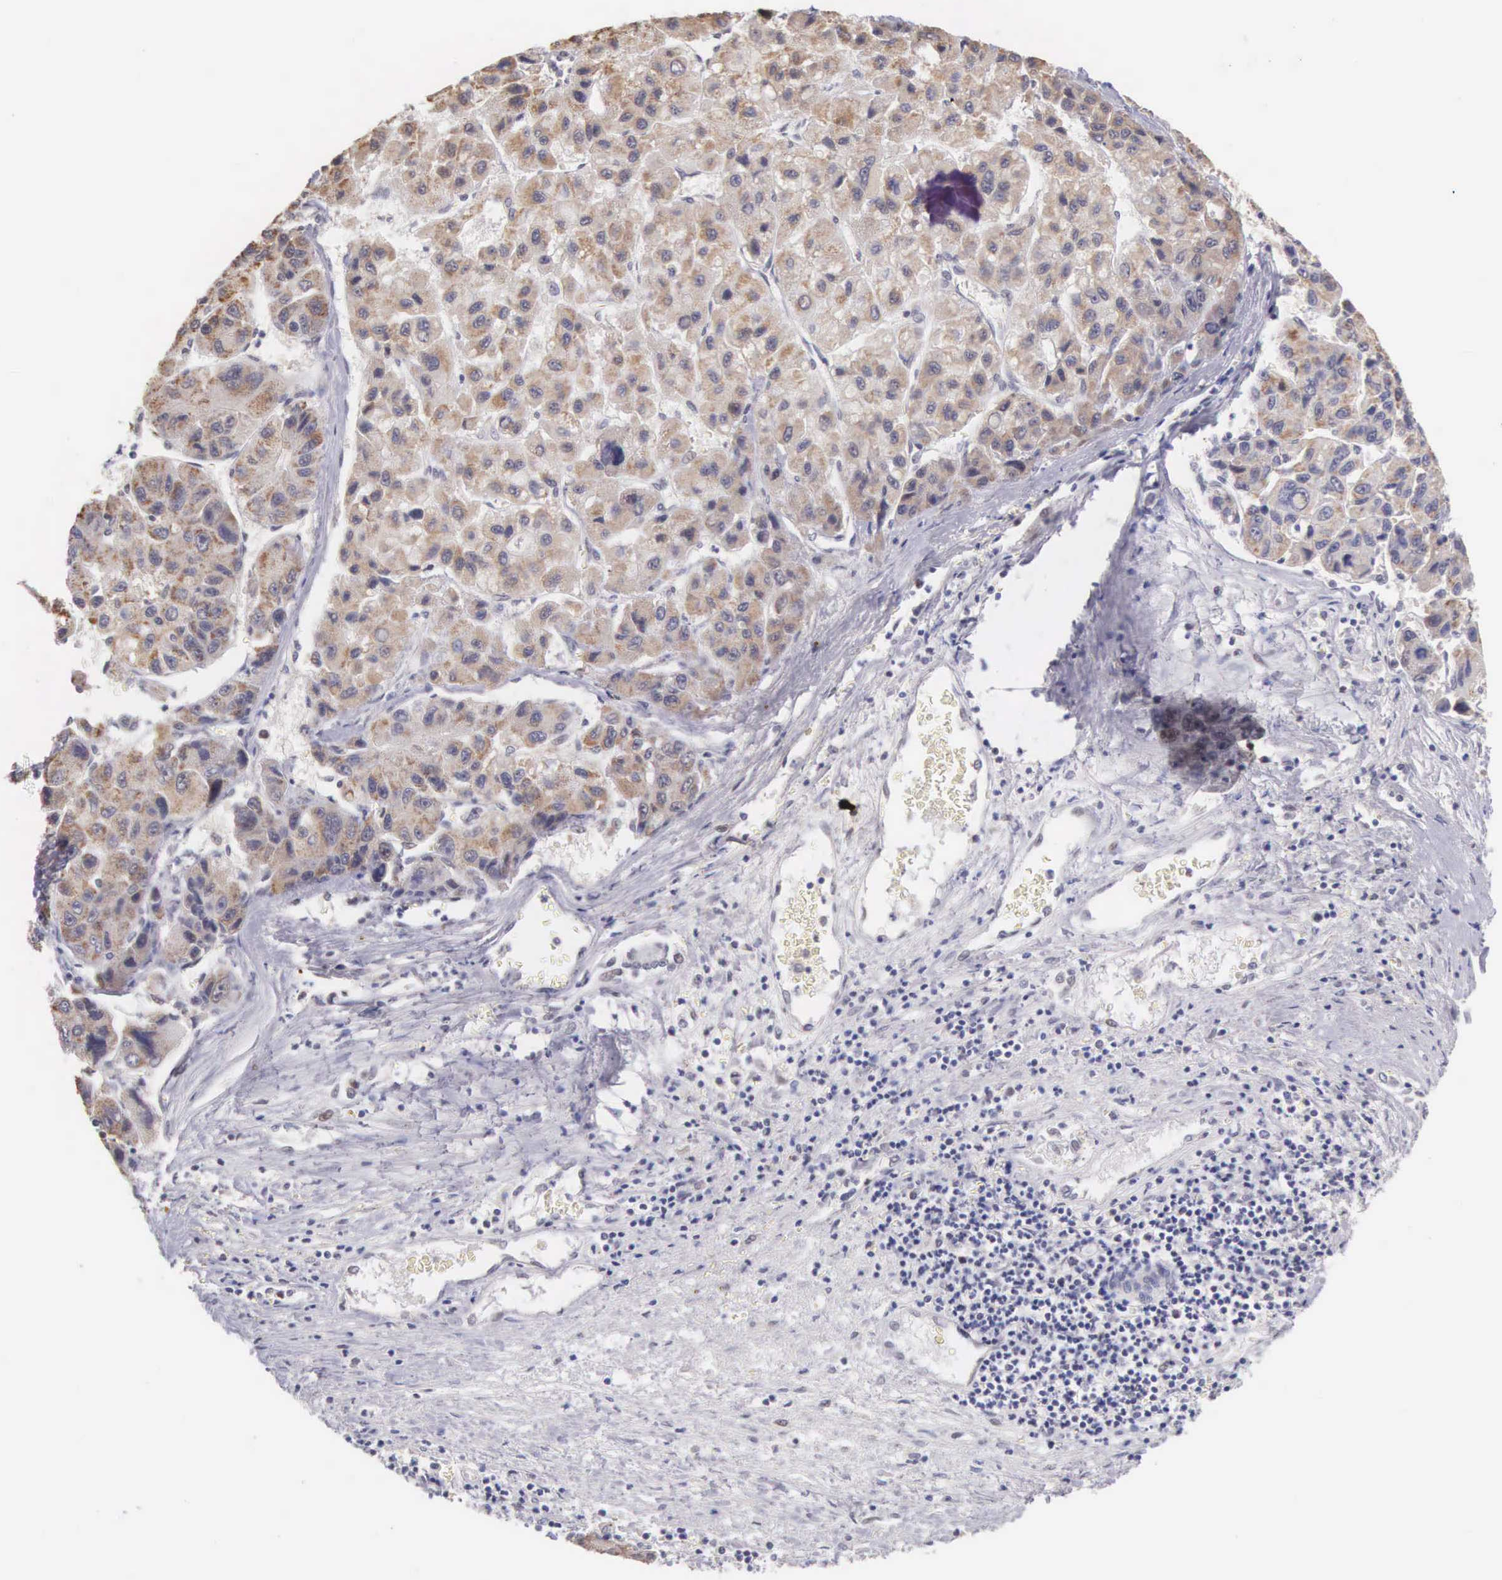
{"staining": {"intensity": "moderate", "quantity": "25%-75%", "location": "cytoplasmic/membranous"}, "tissue": "liver cancer", "cell_type": "Tumor cells", "image_type": "cancer", "snomed": [{"axis": "morphology", "description": "Carcinoma, Hepatocellular, NOS"}, {"axis": "topography", "description": "Liver"}], "caption": "Immunohistochemistry (IHC) histopathology image of liver hepatocellular carcinoma stained for a protein (brown), which reveals medium levels of moderate cytoplasmic/membranous staining in about 25%-75% of tumor cells.", "gene": "HMGXB4", "patient": {"sex": "male", "age": 64}}